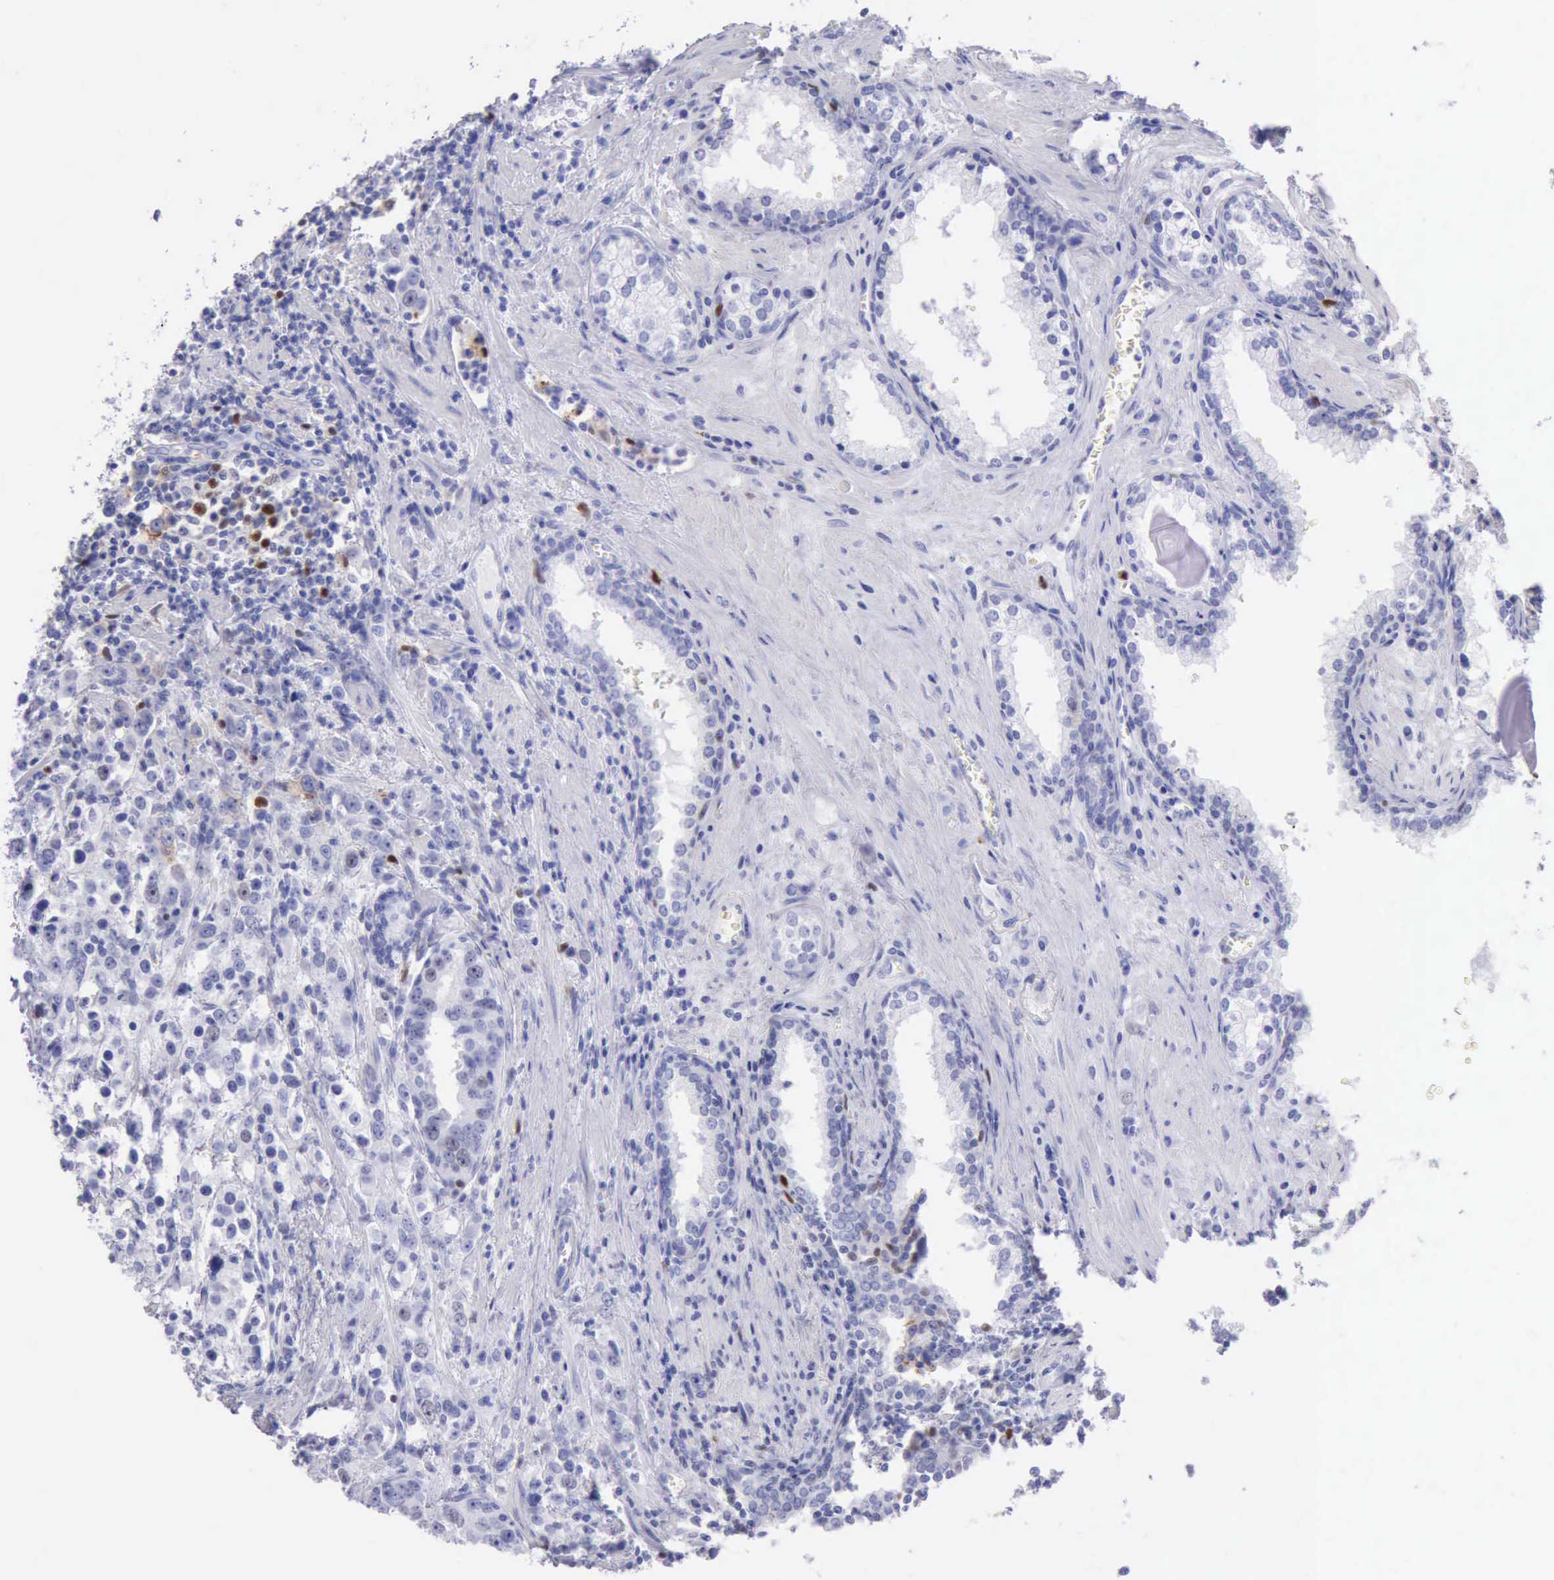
{"staining": {"intensity": "moderate", "quantity": "<25%", "location": "nuclear"}, "tissue": "prostate cancer", "cell_type": "Tumor cells", "image_type": "cancer", "snomed": [{"axis": "morphology", "description": "Adenocarcinoma, High grade"}, {"axis": "topography", "description": "Prostate"}], "caption": "High-magnification brightfield microscopy of adenocarcinoma (high-grade) (prostate) stained with DAB (3,3'-diaminobenzidine) (brown) and counterstained with hematoxylin (blue). tumor cells exhibit moderate nuclear expression is present in approximately<25% of cells.", "gene": "MCM2", "patient": {"sex": "male", "age": 71}}